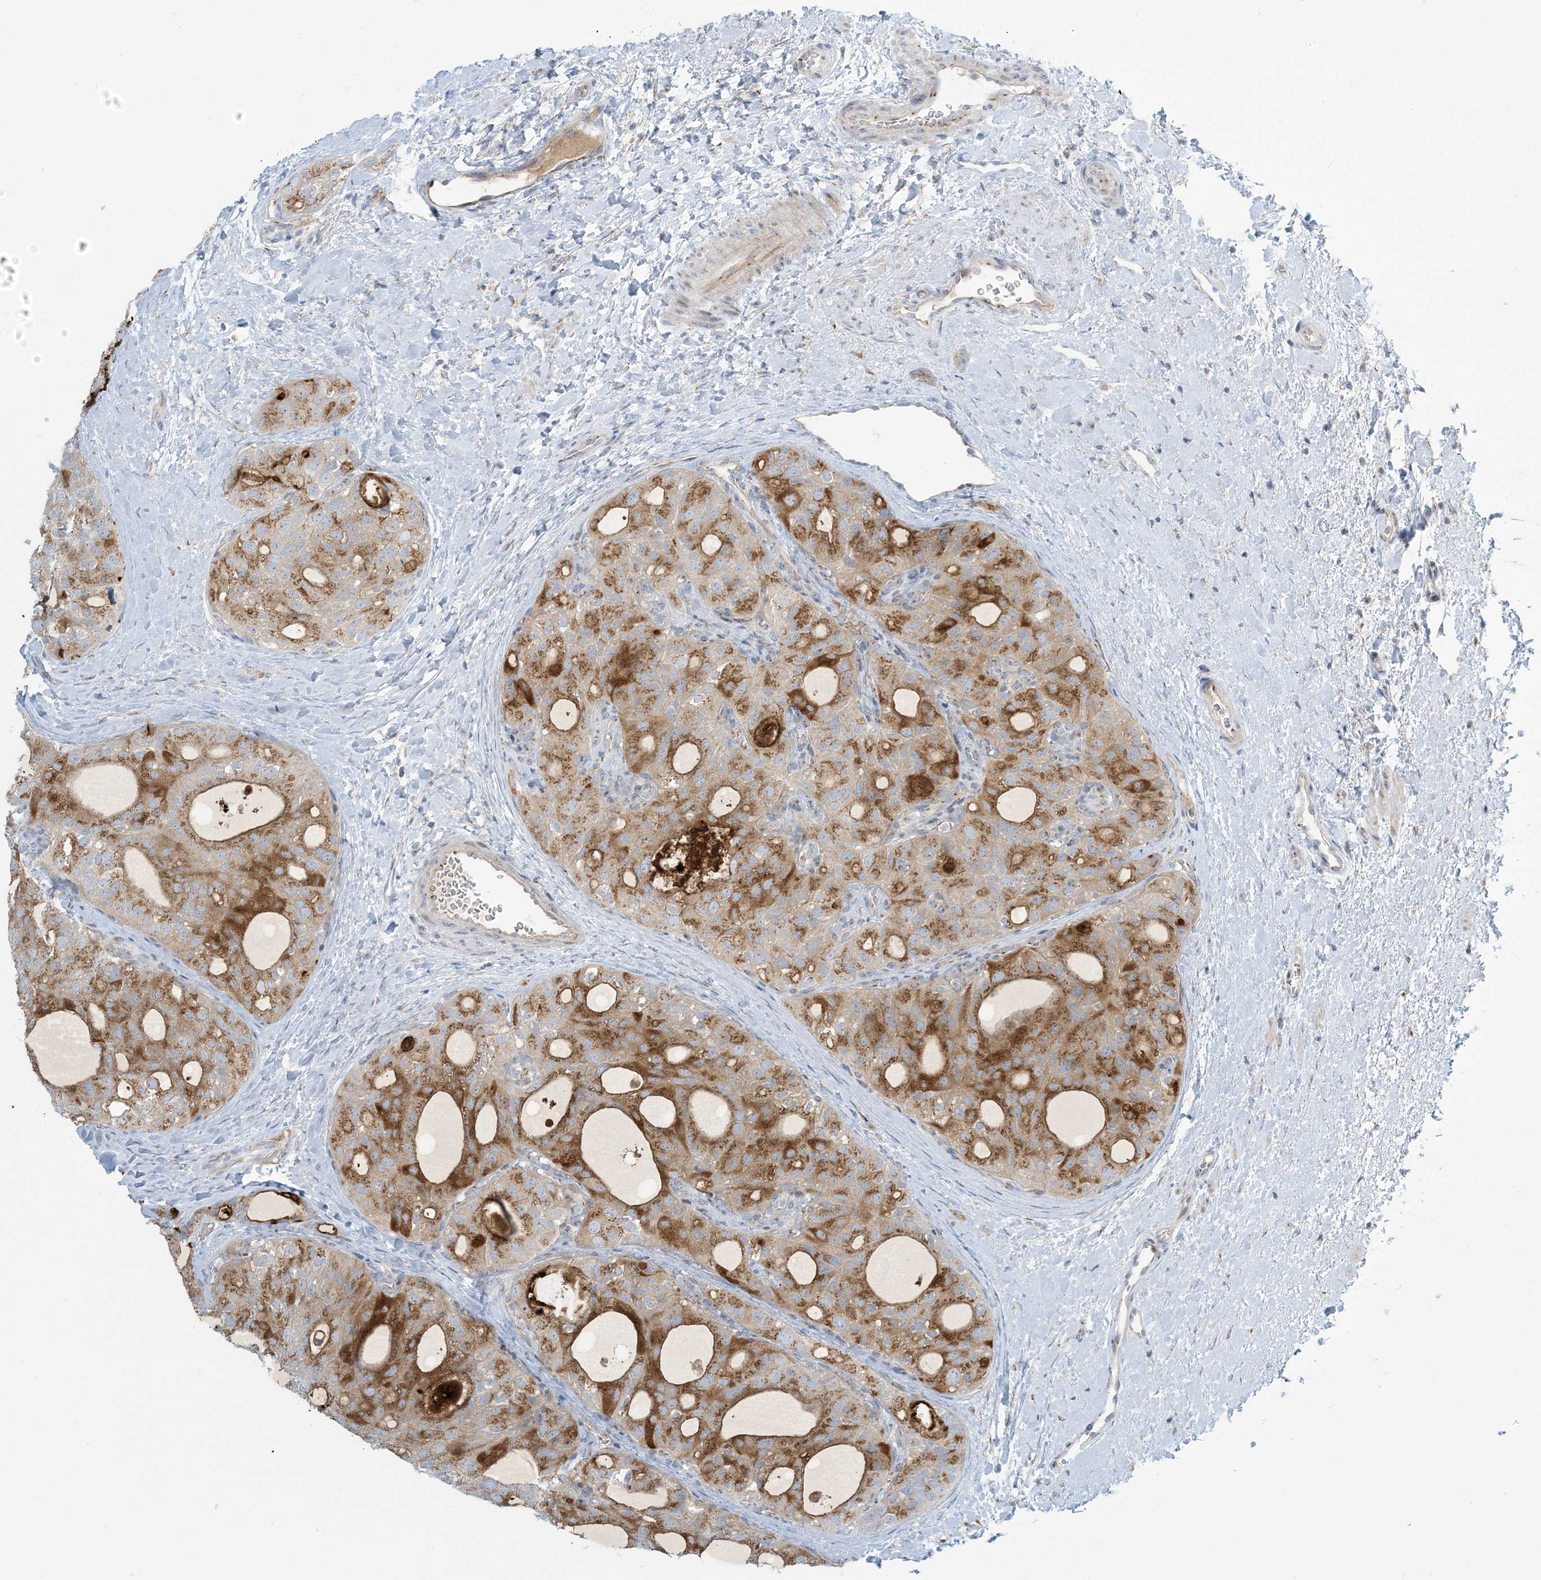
{"staining": {"intensity": "strong", "quantity": "25%-75%", "location": "cytoplasmic/membranous"}, "tissue": "thyroid cancer", "cell_type": "Tumor cells", "image_type": "cancer", "snomed": [{"axis": "morphology", "description": "Follicular adenoma carcinoma, NOS"}, {"axis": "topography", "description": "Thyroid gland"}], "caption": "Immunohistochemistry (DAB (3,3'-diaminobenzidine)) staining of thyroid follicular adenoma carcinoma displays strong cytoplasmic/membranous protein positivity in about 25%-75% of tumor cells. (Brightfield microscopy of DAB IHC at high magnification).", "gene": "AFTPH", "patient": {"sex": "male", "age": 75}}